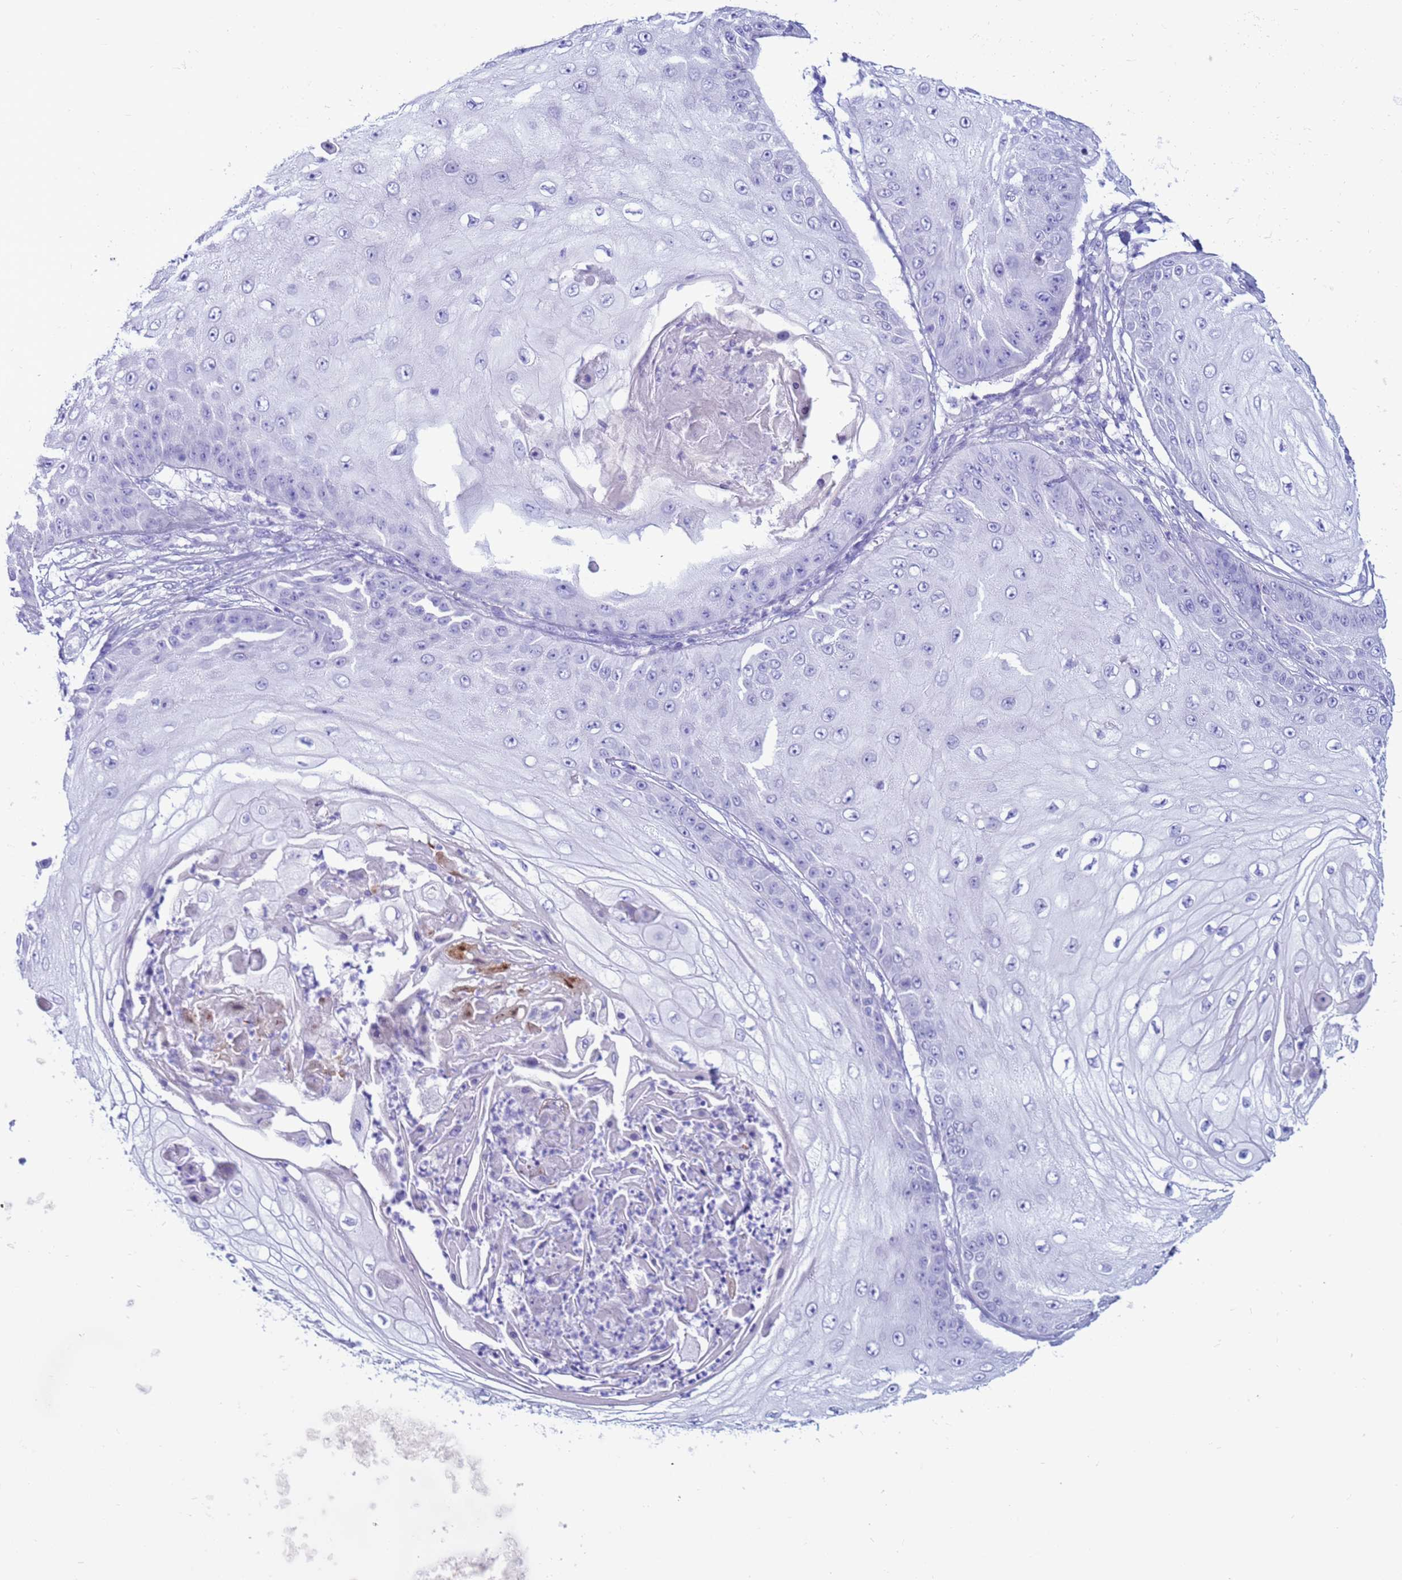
{"staining": {"intensity": "negative", "quantity": "none", "location": "none"}, "tissue": "skin cancer", "cell_type": "Tumor cells", "image_type": "cancer", "snomed": [{"axis": "morphology", "description": "Squamous cell carcinoma, NOS"}, {"axis": "topography", "description": "Skin"}], "caption": "This is an IHC photomicrograph of human skin cancer. There is no positivity in tumor cells.", "gene": "CST4", "patient": {"sex": "male", "age": 70}}